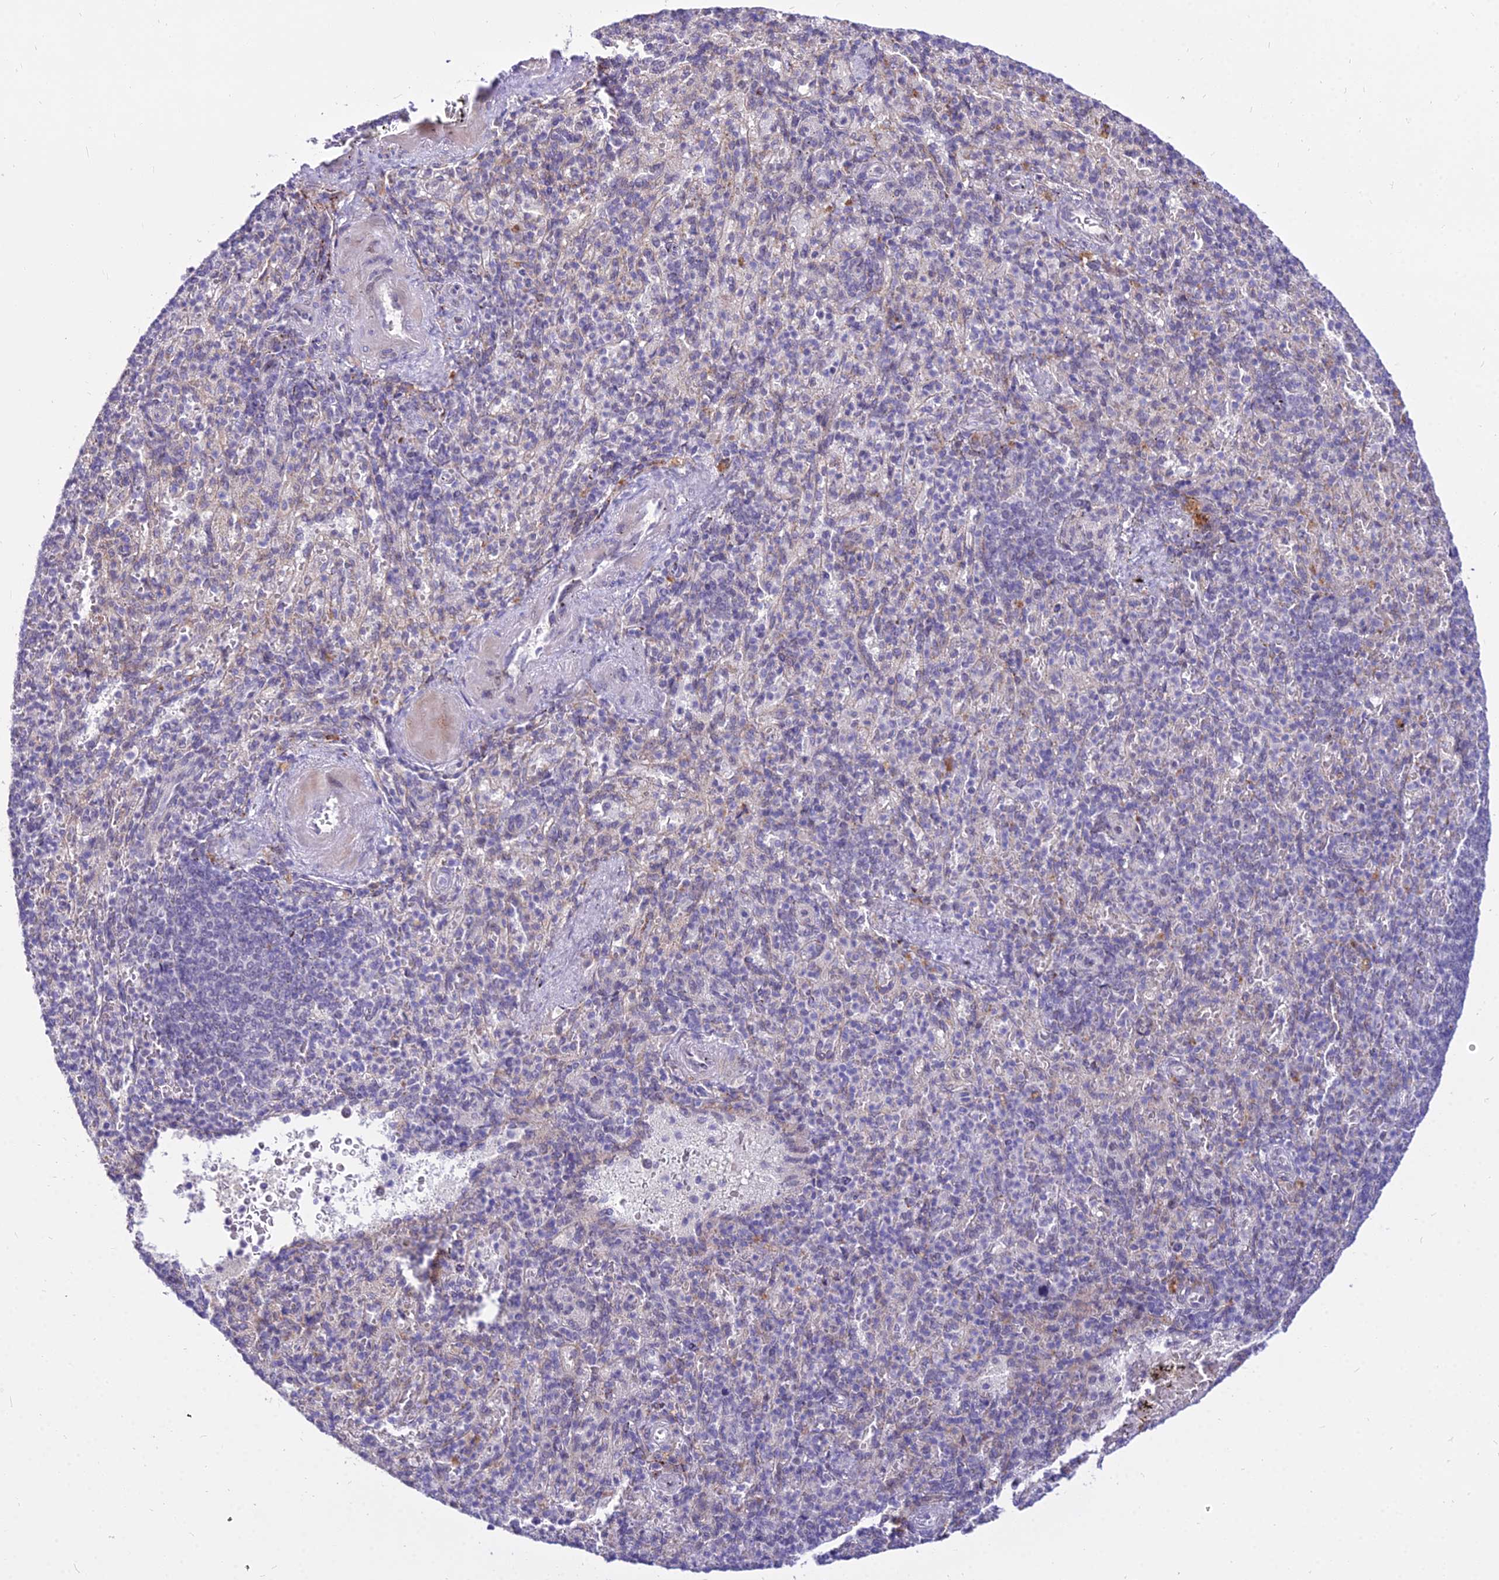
{"staining": {"intensity": "weak", "quantity": "<25%", "location": "cytoplasmic/membranous"}, "tissue": "spleen", "cell_type": "Cells in red pulp", "image_type": "normal", "snomed": [{"axis": "morphology", "description": "Normal tissue, NOS"}, {"axis": "topography", "description": "Spleen"}], "caption": "The image reveals no staining of cells in red pulp in benign spleen. (Stains: DAB (3,3'-diaminobenzidine) IHC with hematoxylin counter stain, Microscopy: brightfield microscopy at high magnification).", "gene": "C6orf163", "patient": {"sex": "female", "age": 74}}